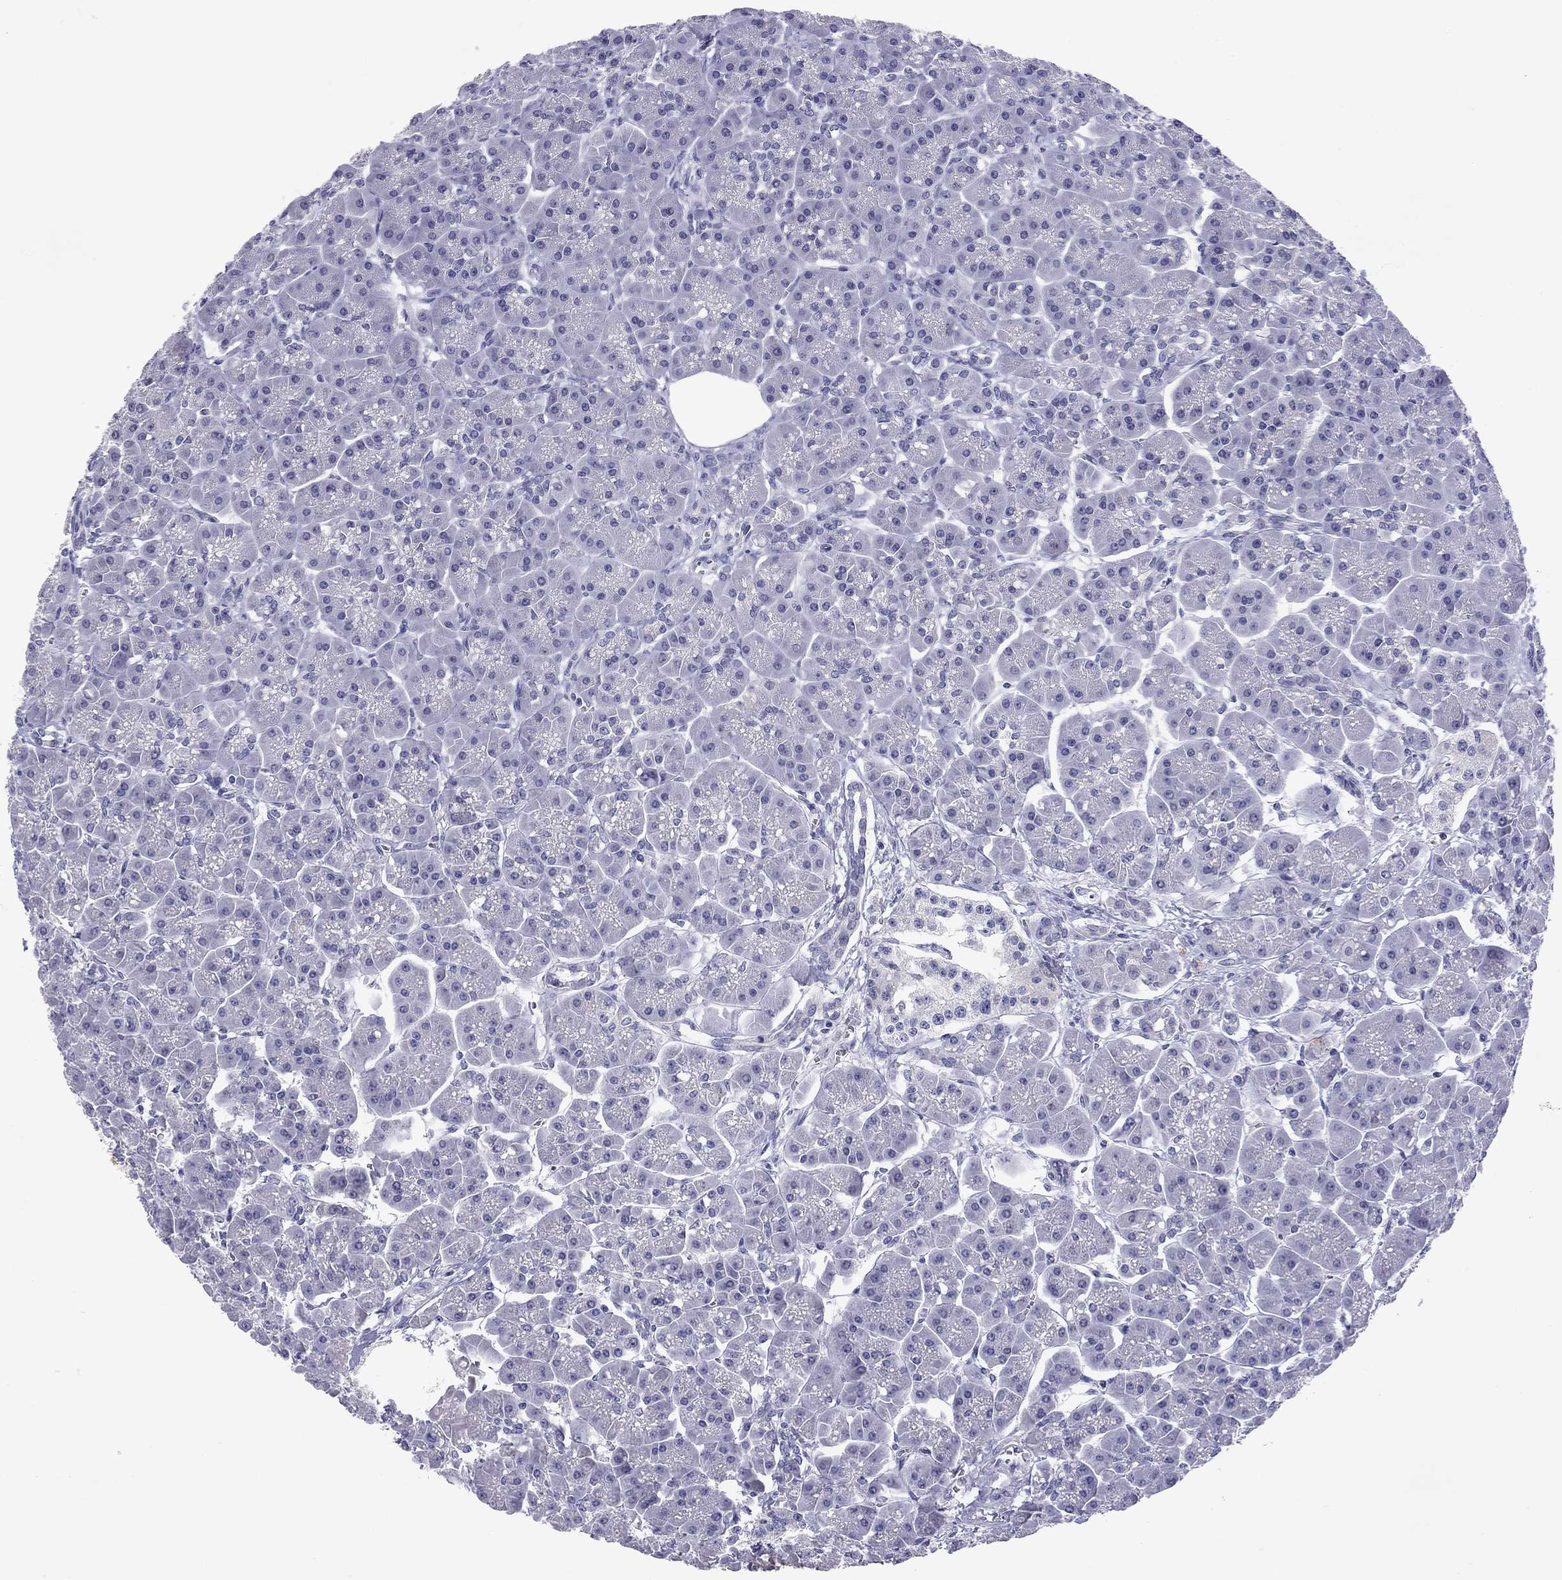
{"staining": {"intensity": "negative", "quantity": "none", "location": "none"}, "tissue": "pancreas", "cell_type": "Exocrine glandular cells", "image_type": "normal", "snomed": [{"axis": "morphology", "description": "Normal tissue, NOS"}, {"axis": "topography", "description": "Pancreas"}], "caption": "This is a micrograph of immunohistochemistry staining of normal pancreas, which shows no staining in exocrine glandular cells. (Stains: DAB (3,3'-diaminobenzidine) IHC with hematoxylin counter stain, Microscopy: brightfield microscopy at high magnification).", "gene": "ARMC12", "patient": {"sex": "male", "age": 70}}